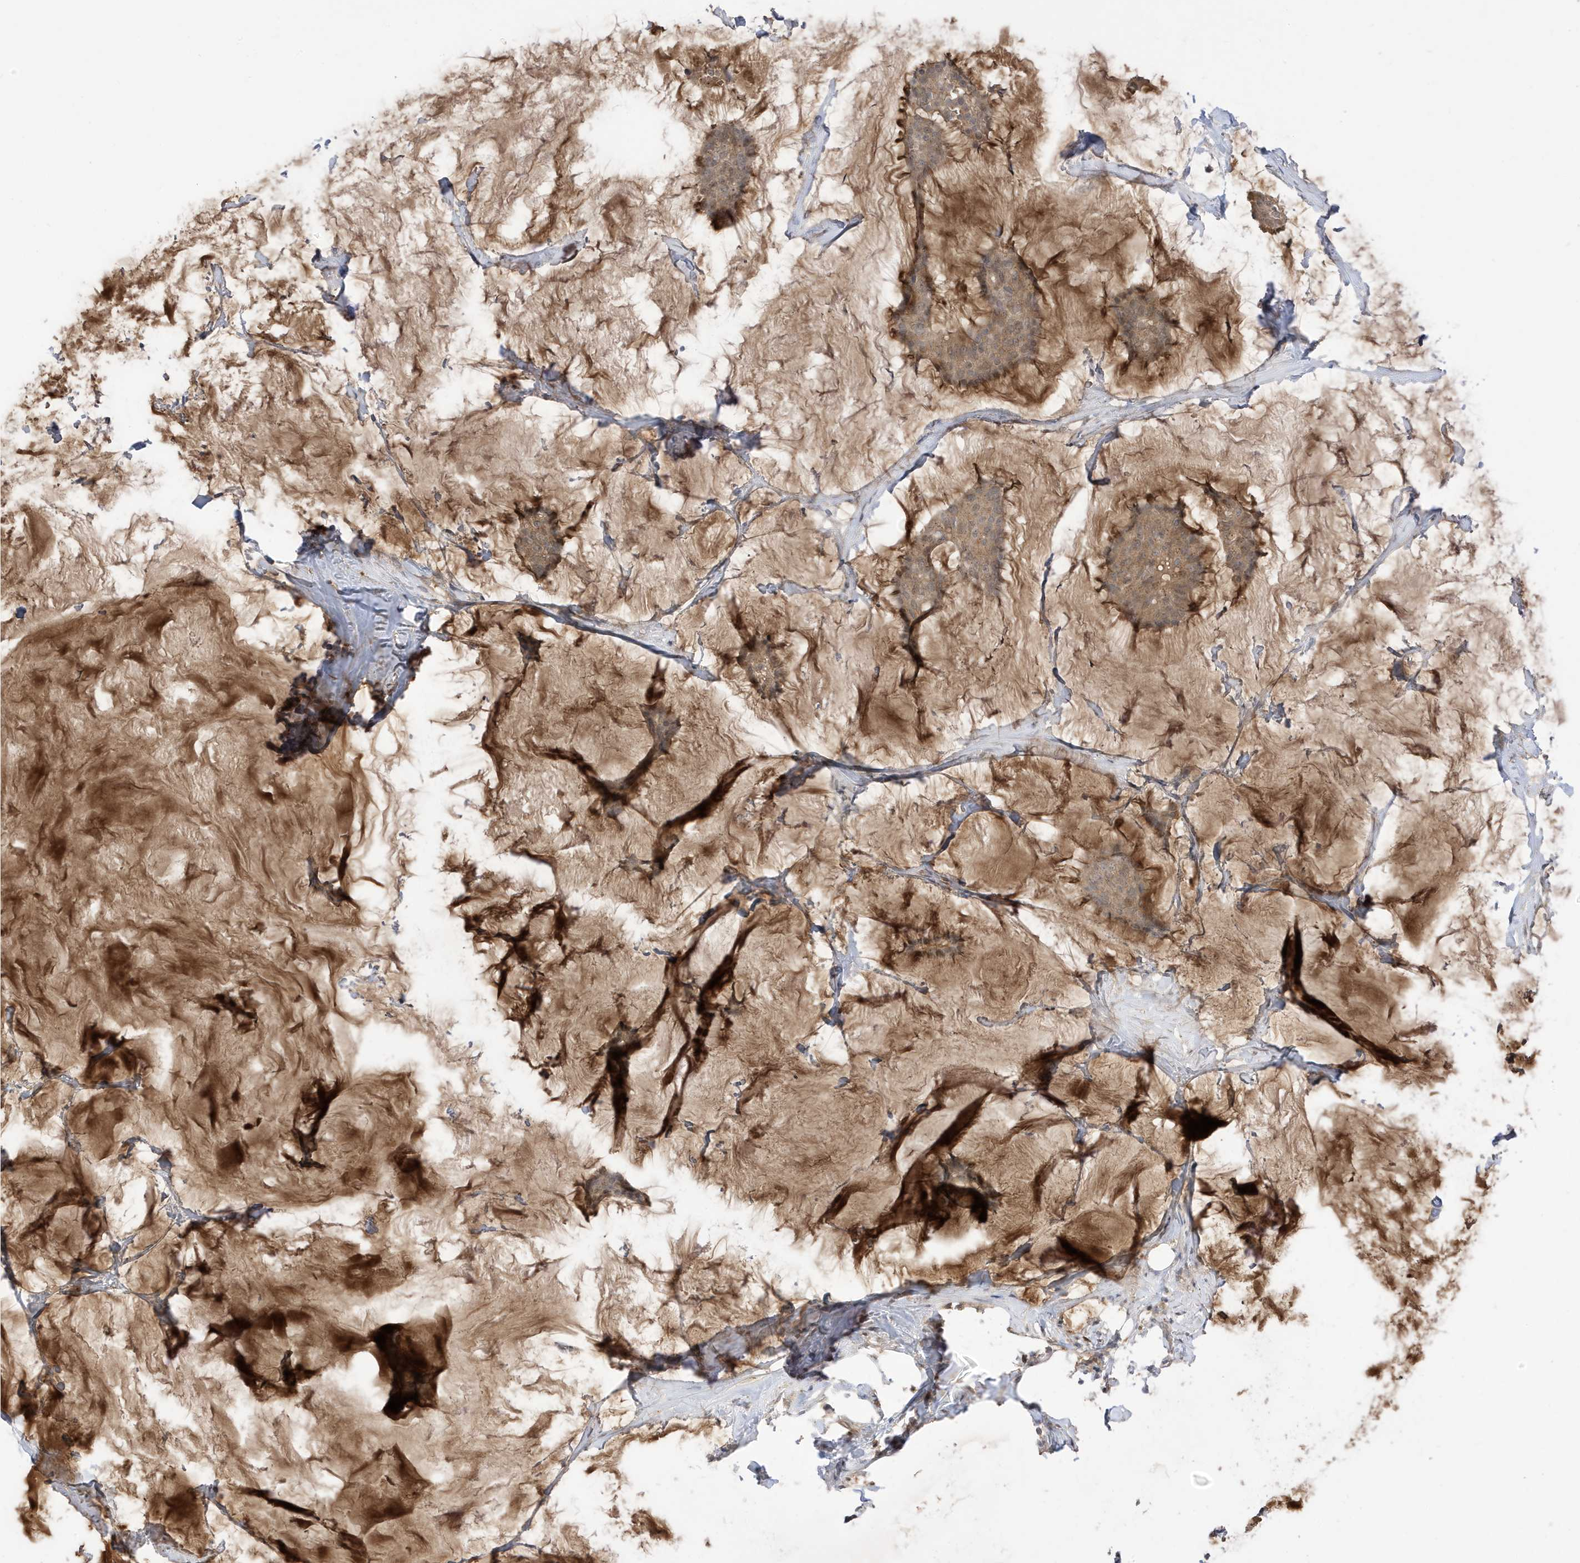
{"staining": {"intensity": "weak", "quantity": ">75%", "location": "cytoplasmic/membranous"}, "tissue": "breast cancer", "cell_type": "Tumor cells", "image_type": "cancer", "snomed": [{"axis": "morphology", "description": "Duct carcinoma"}, {"axis": "topography", "description": "Breast"}], "caption": "A low amount of weak cytoplasmic/membranous staining is present in approximately >75% of tumor cells in breast intraductal carcinoma tissue. (Brightfield microscopy of DAB IHC at high magnification).", "gene": "TAB3", "patient": {"sex": "female", "age": 93}}